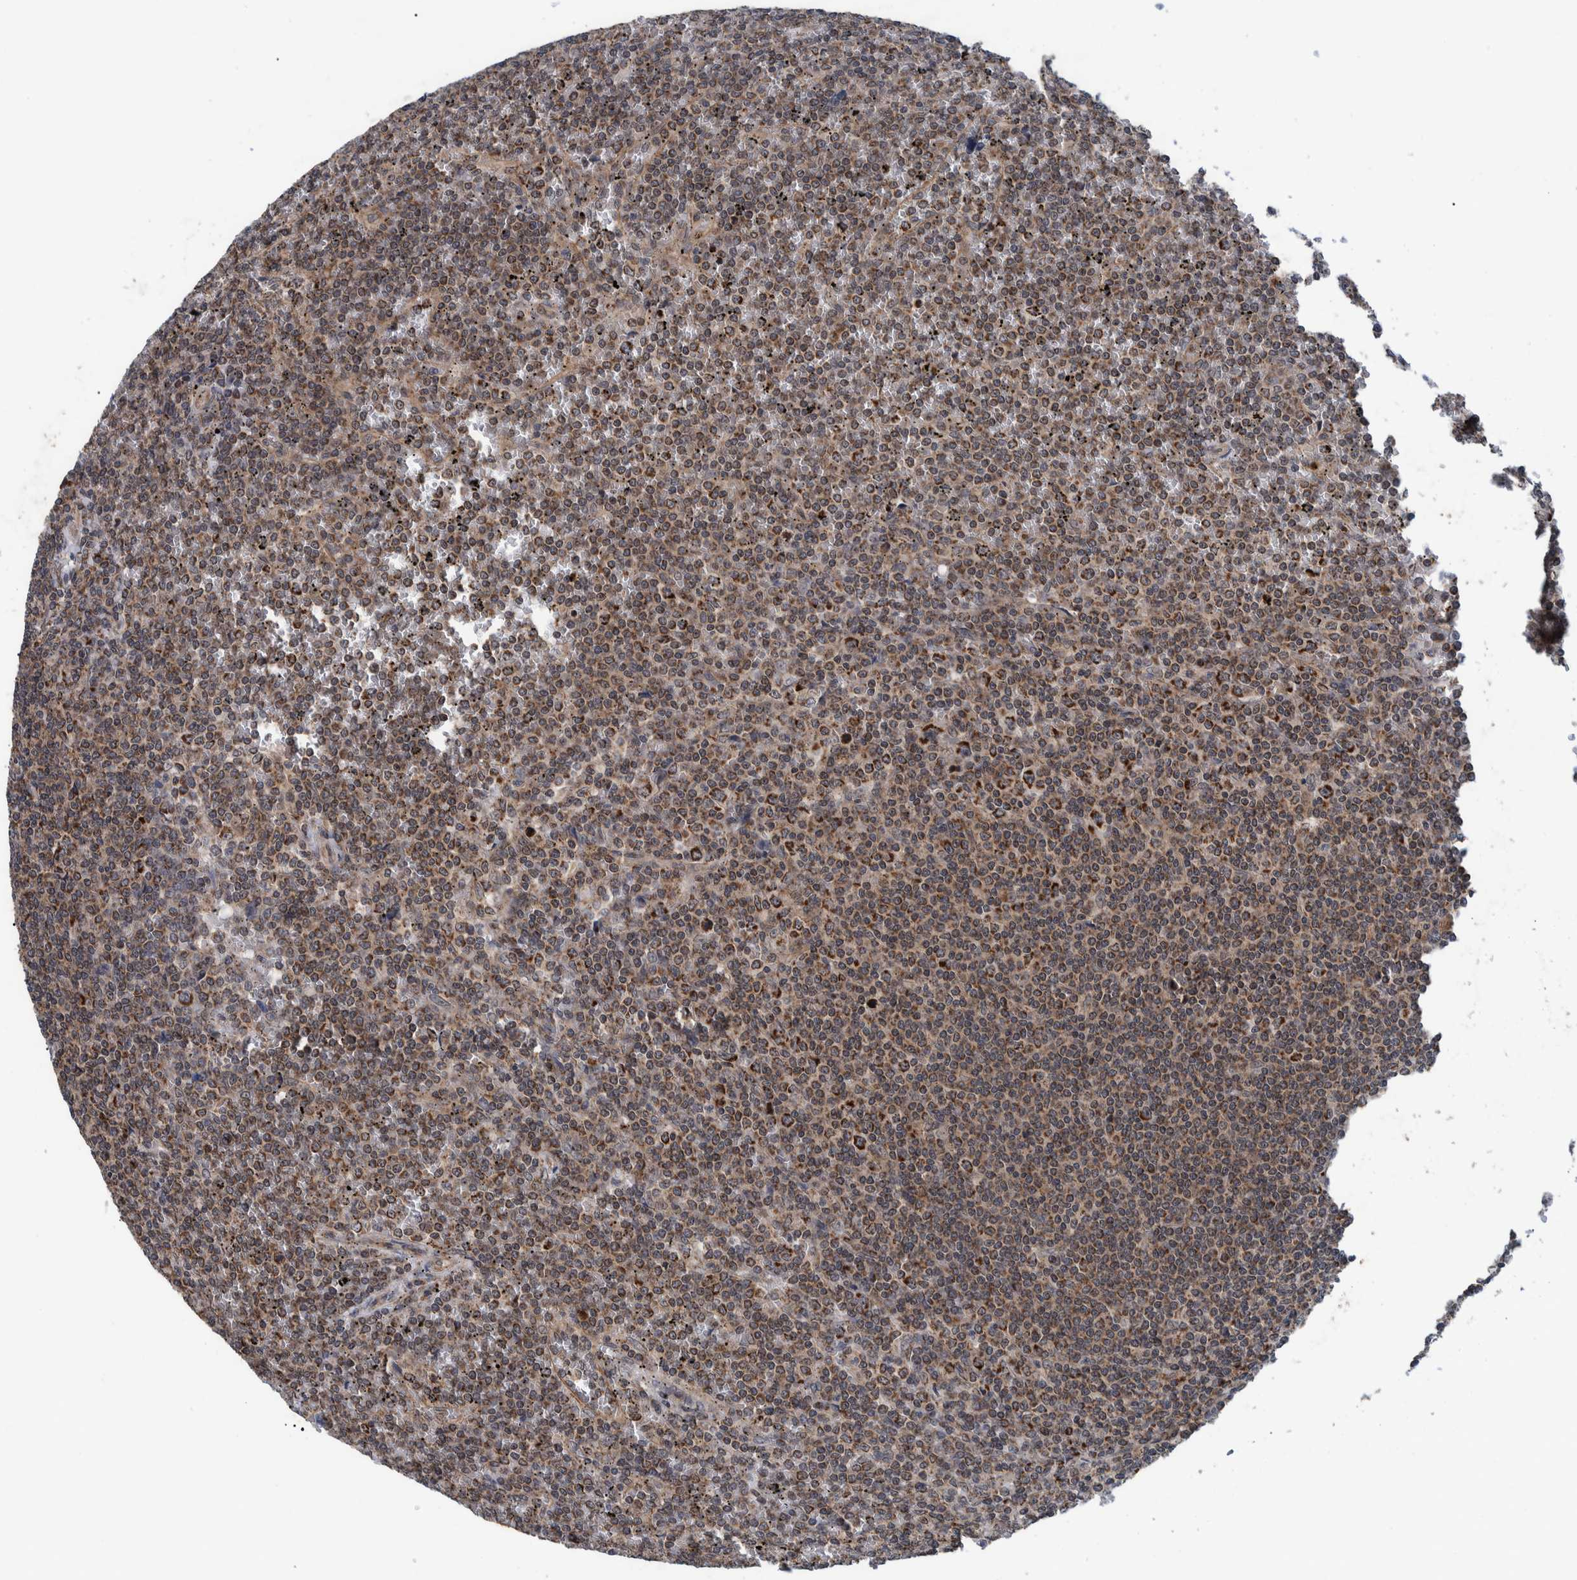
{"staining": {"intensity": "strong", "quantity": "25%-75%", "location": "cytoplasmic/membranous"}, "tissue": "lymphoma", "cell_type": "Tumor cells", "image_type": "cancer", "snomed": [{"axis": "morphology", "description": "Malignant lymphoma, non-Hodgkin's type, Low grade"}, {"axis": "topography", "description": "Spleen"}], "caption": "A histopathology image of human malignant lymphoma, non-Hodgkin's type (low-grade) stained for a protein demonstrates strong cytoplasmic/membranous brown staining in tumor cells.", "gene": "MRPS7", "patient": {"sex": "female", "age": 19}}